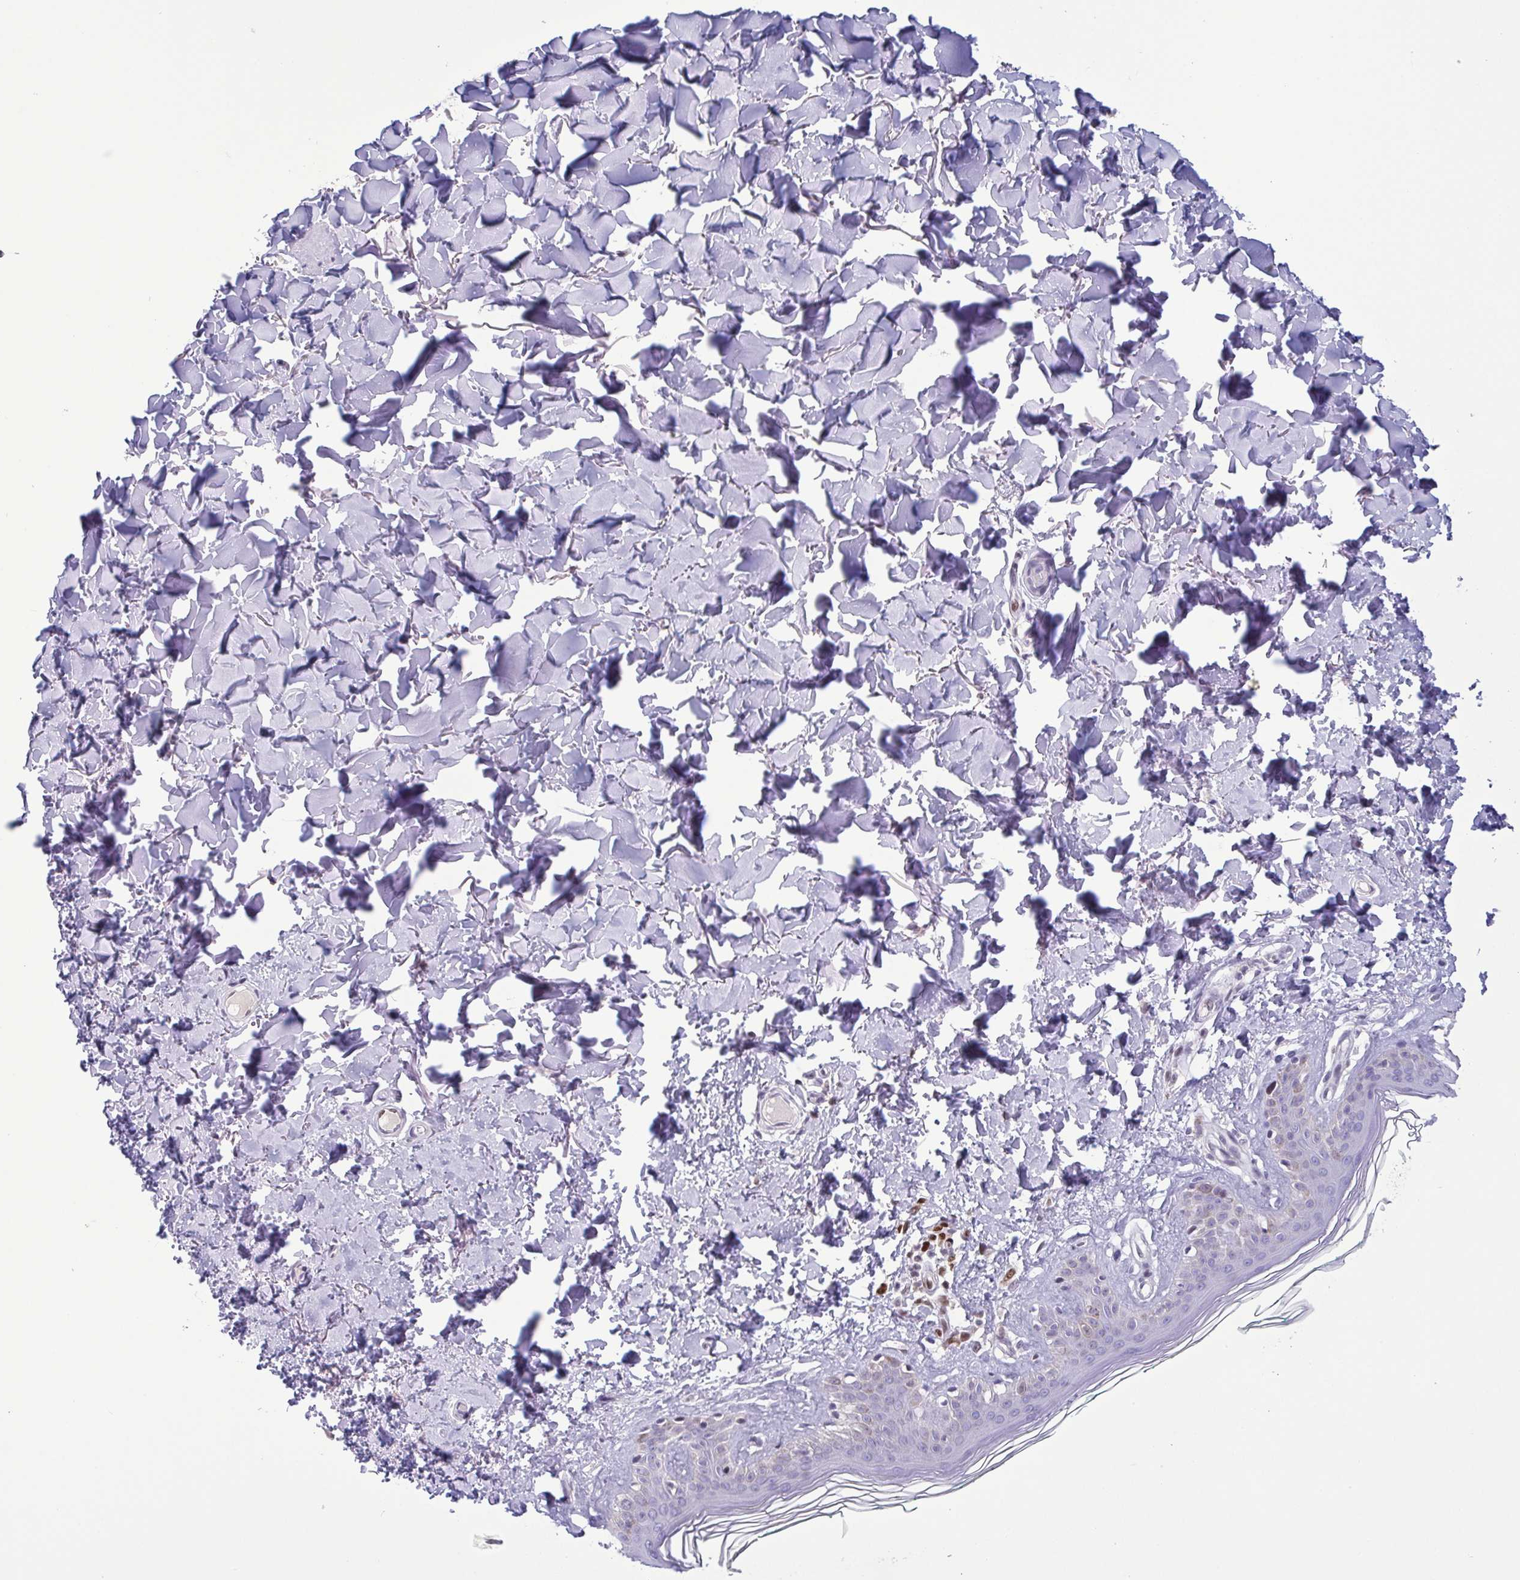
{"staining": {"intensity": "negative", "quantity": "none", "location": "none"}, "tissue": "skin", "cell_type": "Fibroblasts", "image_type": "normal", "snomed": [{"axis": "morphology", "description": "Normal tissue, NOS"}, {"axis": "topography", "description": "Skin"}, {"axis": "topography", "description": "Peripheral nerve tissue"}], "caption": "DAB immunohistochemical staining of benign skin exhibits no significant expression in fibroblasts.", "gene": "IRF1", "patient": {"sex": "female", "age": 45}}